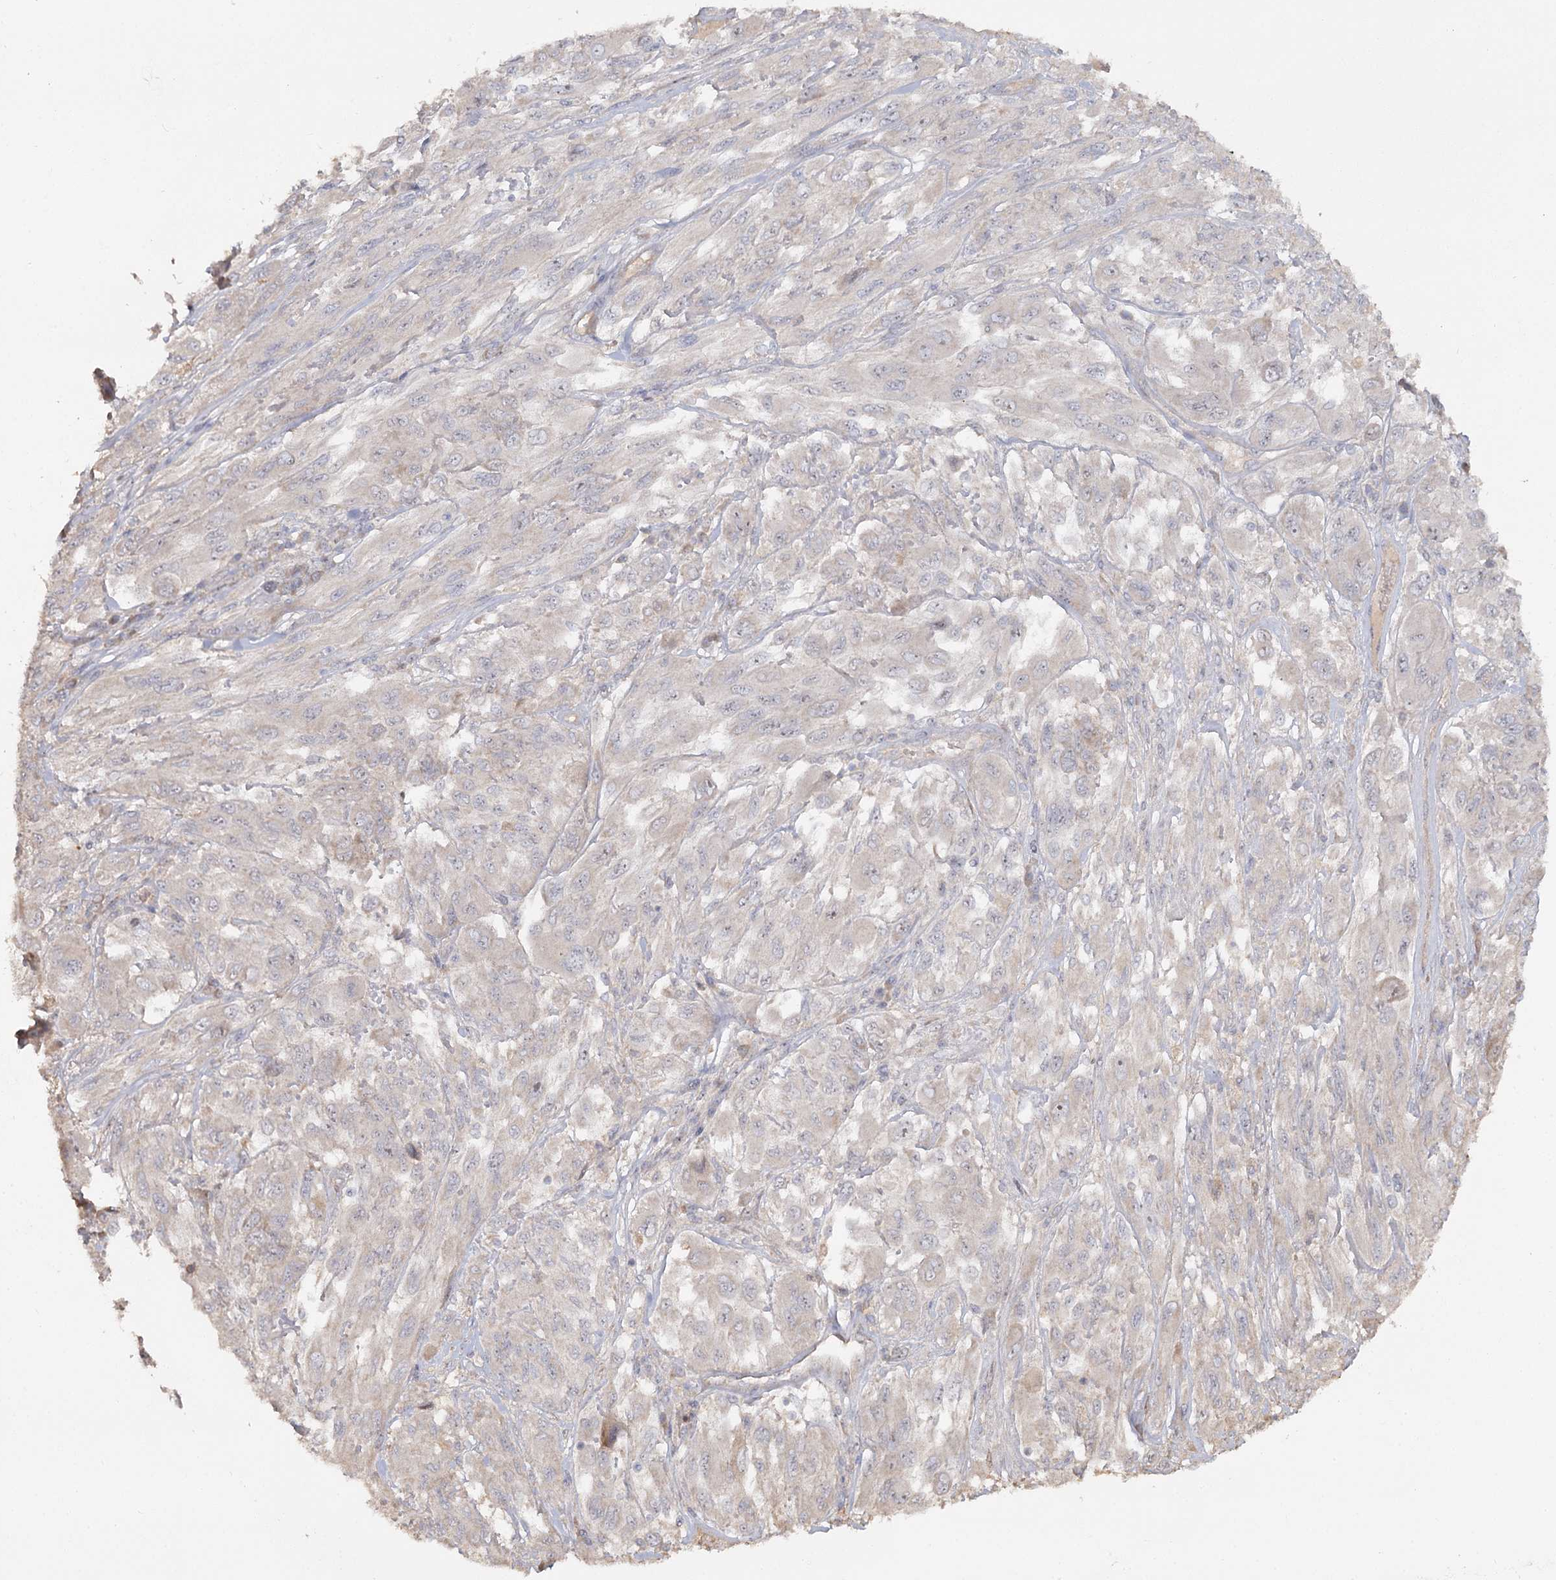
{"staining": {"intensity": "negative", "quantity": "none", "location": "none"}, "tissue": "melanoma", "cell_type": "Tumor cells", "image_type": "cancer", "snomed": [{"axis": "morphology", "description": "Malignant melanoma, NOS"}, {"axis": "topography", "description": "Skin"}], "caption": "Melanoma stained for a protein using IHC reveals no expression tumor cells.", "gene": "ANGPTL5", "patient": {"sex": "female", "age": 91}}